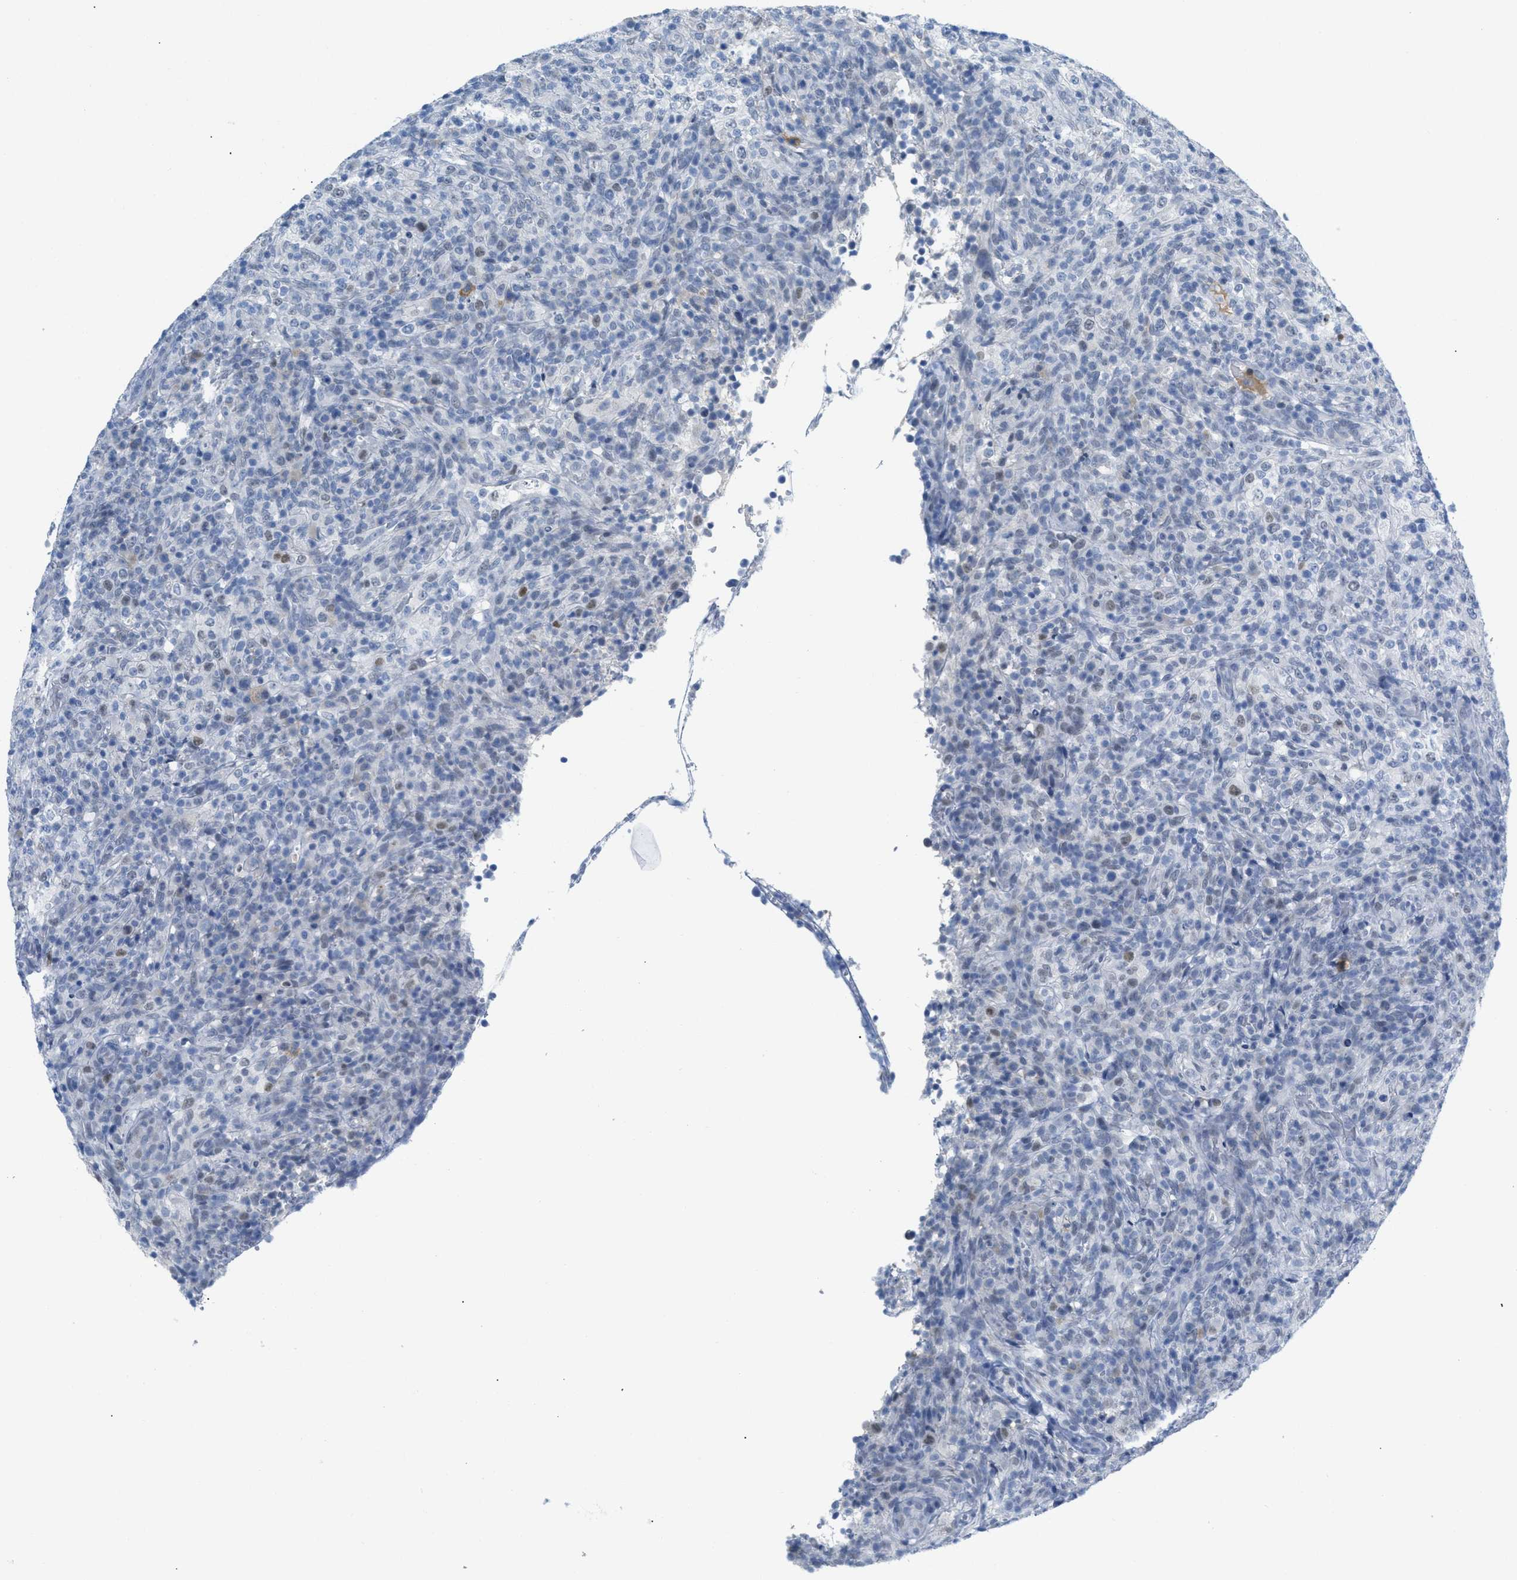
{"staining": {"intensity": "negative", "quantity": "none", "location": "none"}, "tissue": "lymphoma", "cell_type": "Tumor cells", "image_type": "cancer", "snomed": [{"axis": "morphology", "description": "Malignant lymphoma, non-Hodgkin's type, High grade"}, {"axis": "topography", "description": "Lymph node"}], "caption": "Immunohistochemical staining of lymphoma exhibits no significant expression in tumor cells.", "gene": "HSF2", "patient": {"sex": "female", "age": 76}}